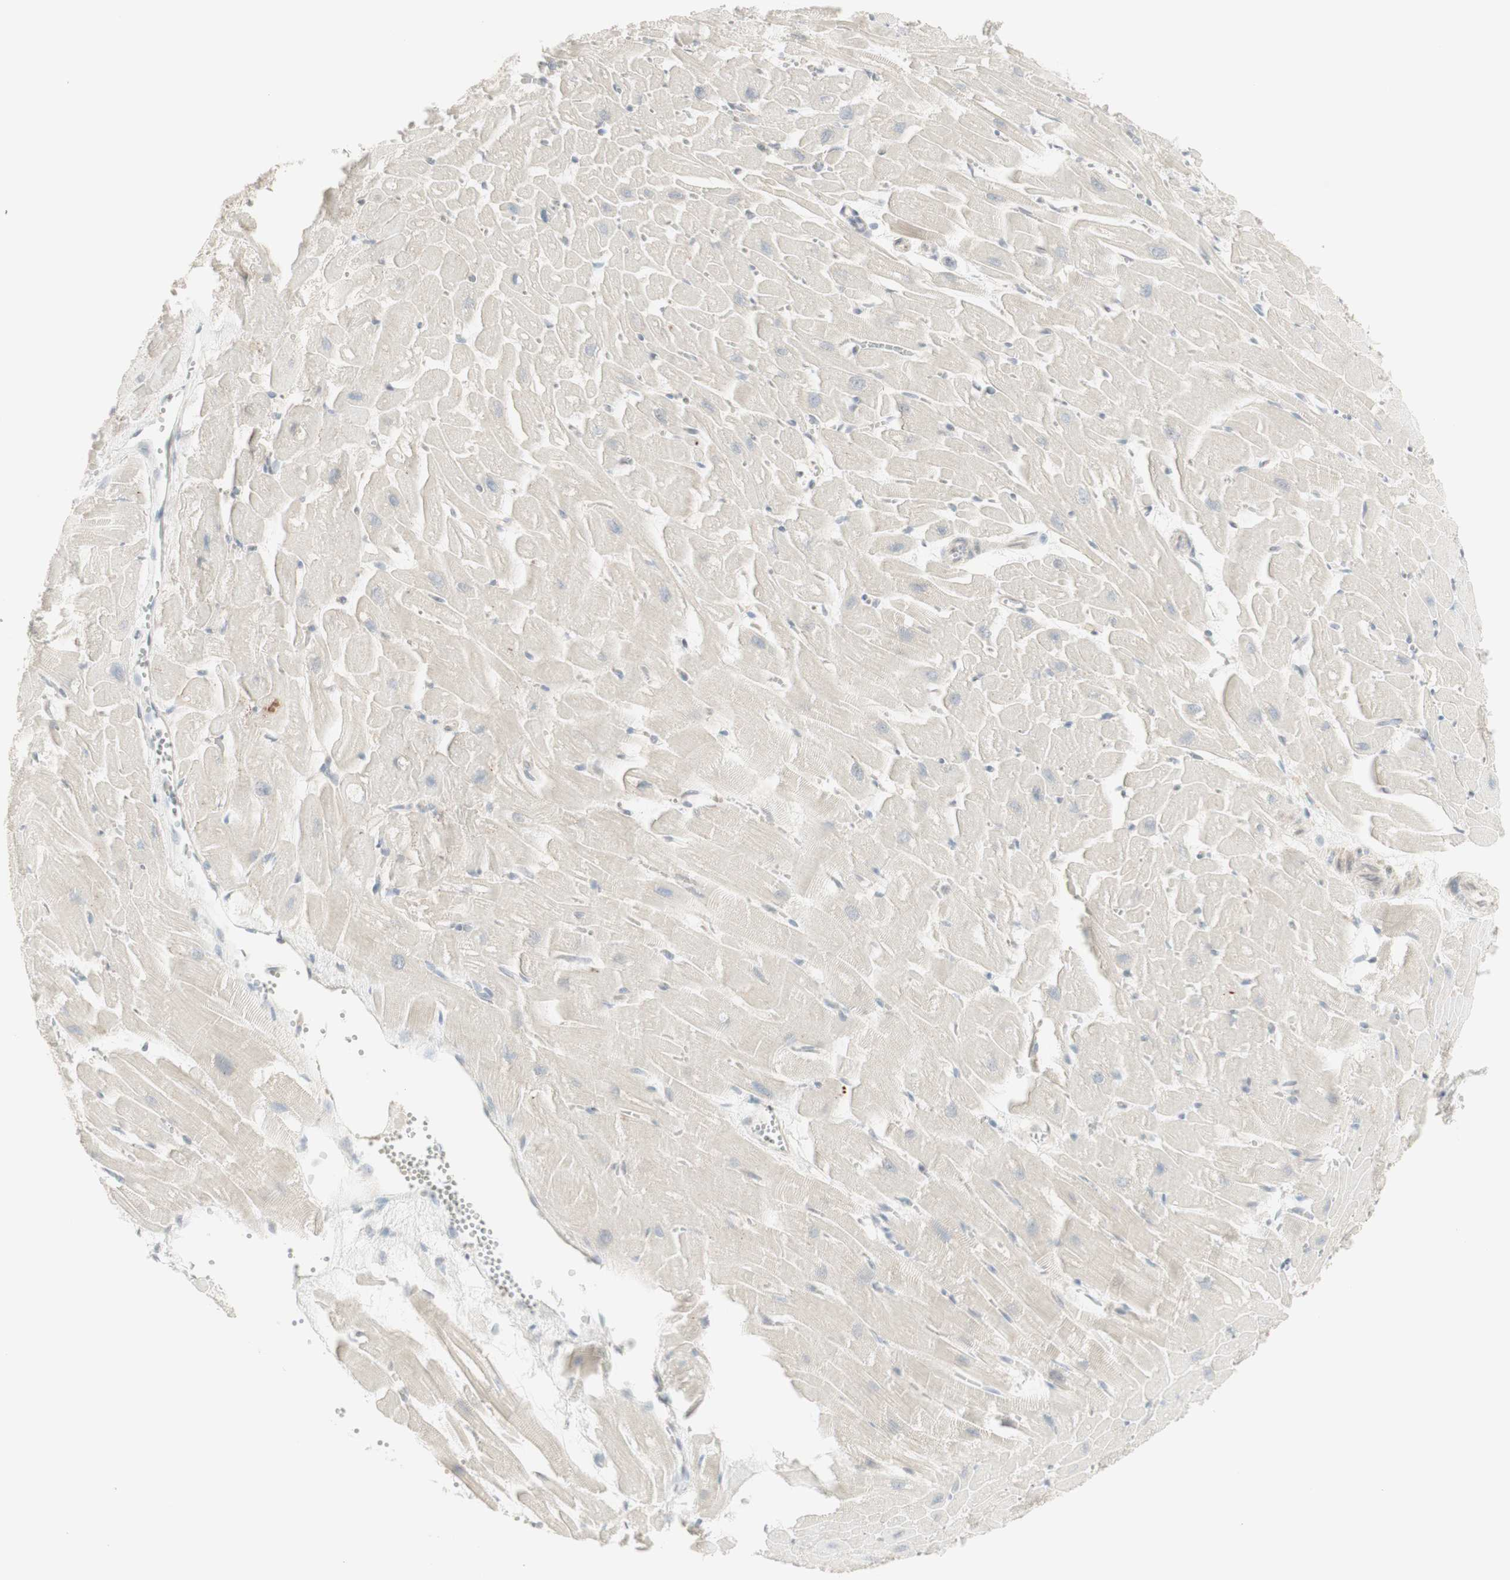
{"staining": {"intensity": "negative", "quantity": "none", "location": "none"}, "tissue": "heart muscle", "cell_type": "Cardiomyocytes", "image_type": "normal", "snomed": [{"axis": "morphology", "description": "Normal tissue, NOS"}, {"axis": "topography", "description": "Heart"}], "caption": "Heart muscle stained for a protein using immunohistochemistry (IHC) exhibits no staining cardiomyocytes.", "gene": "PLCD4", "patient": {"sex": "female", "age": 19}}